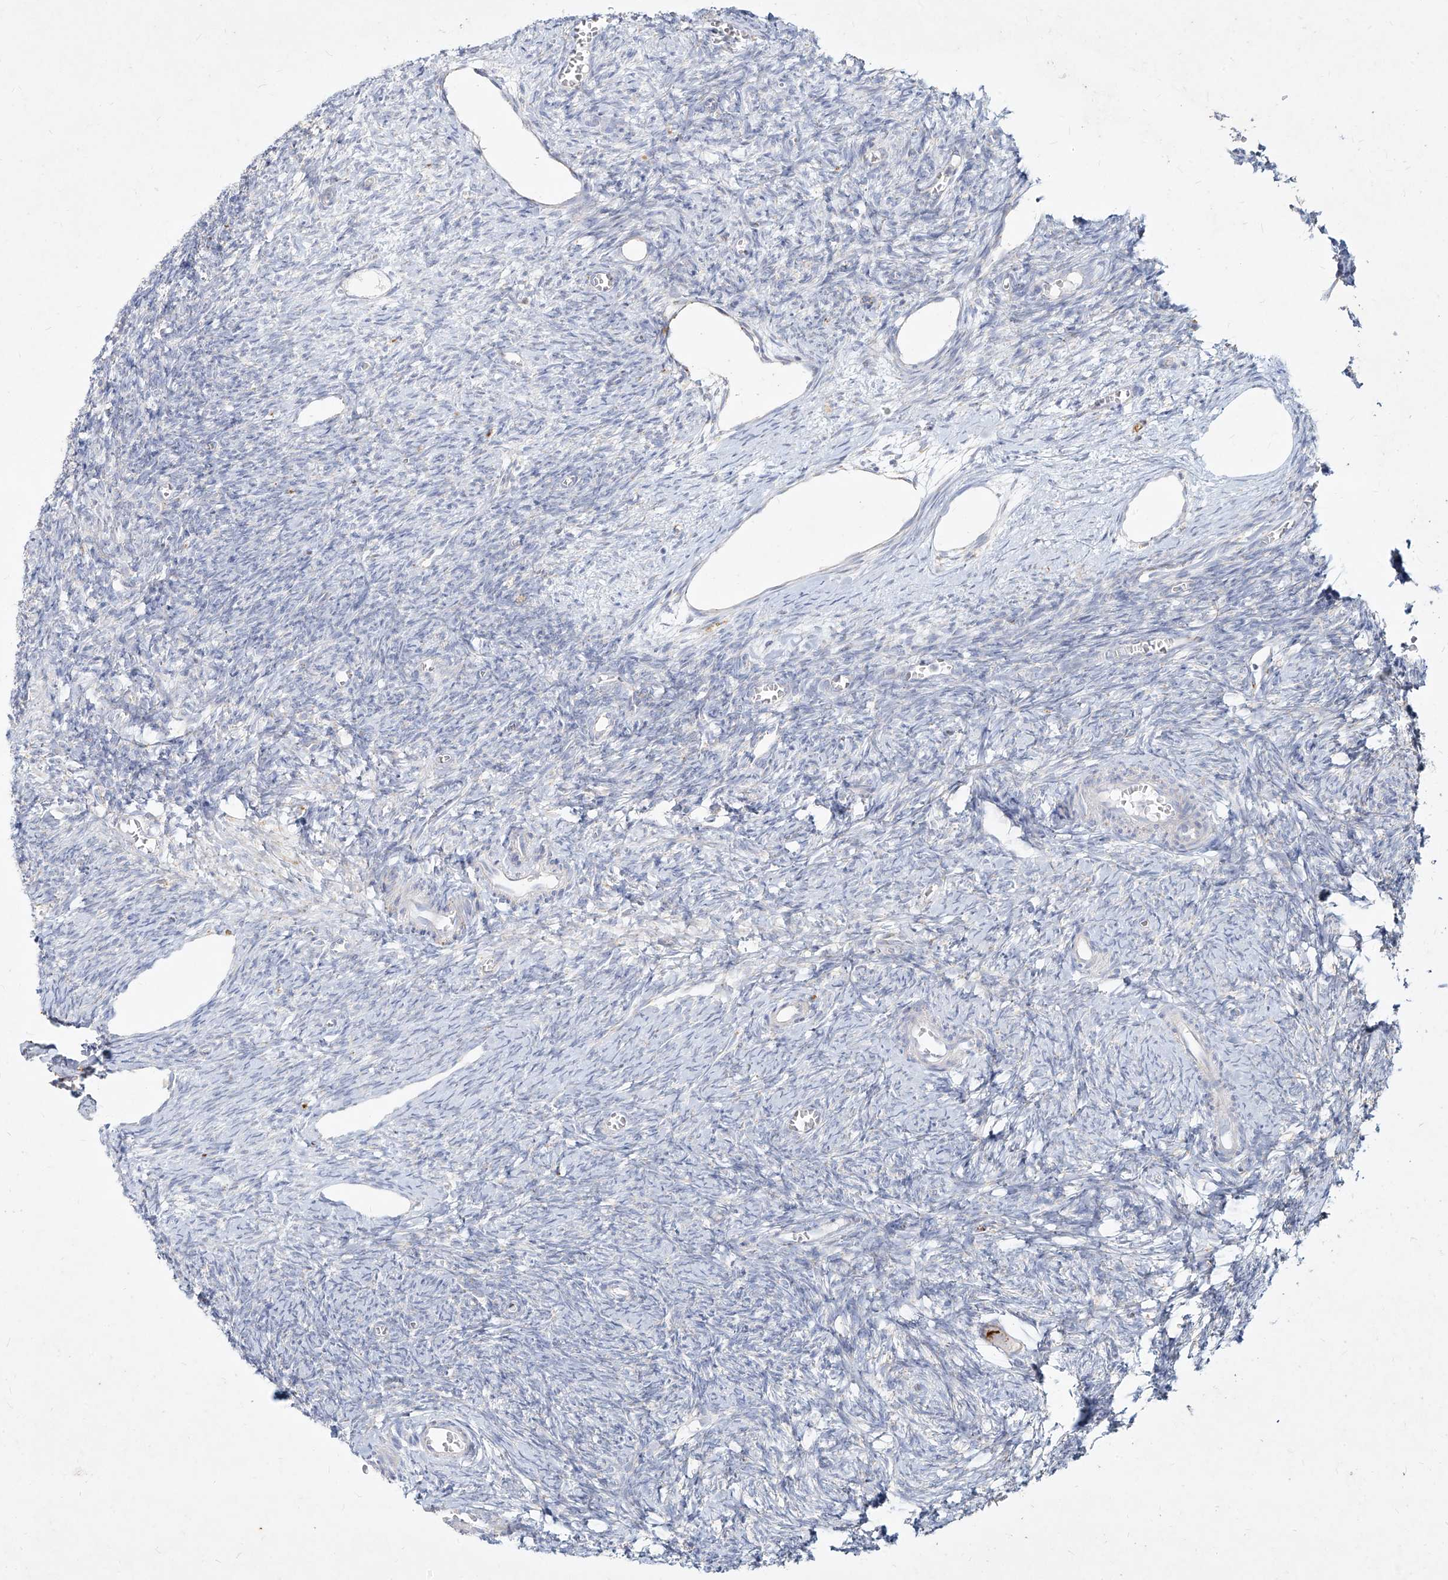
{"staining": {"intensity": "negative", "quantity": "none", "location": "none"}, "tissue": "ovary", "cell_type": "Ovarian stroma cells", "image_type": "normal", "snomed": [{"axis": "morphology", "description": "Normal tissue, NOS"}, {"axis": "topography", "description": "Ovary"}], "caption": "Ovary stained for a protein using immunohistochemistry reveals no expression ovarian stroma cells.", "gene": "MTX2", "patient": {"sex": "female", "age": 27}}